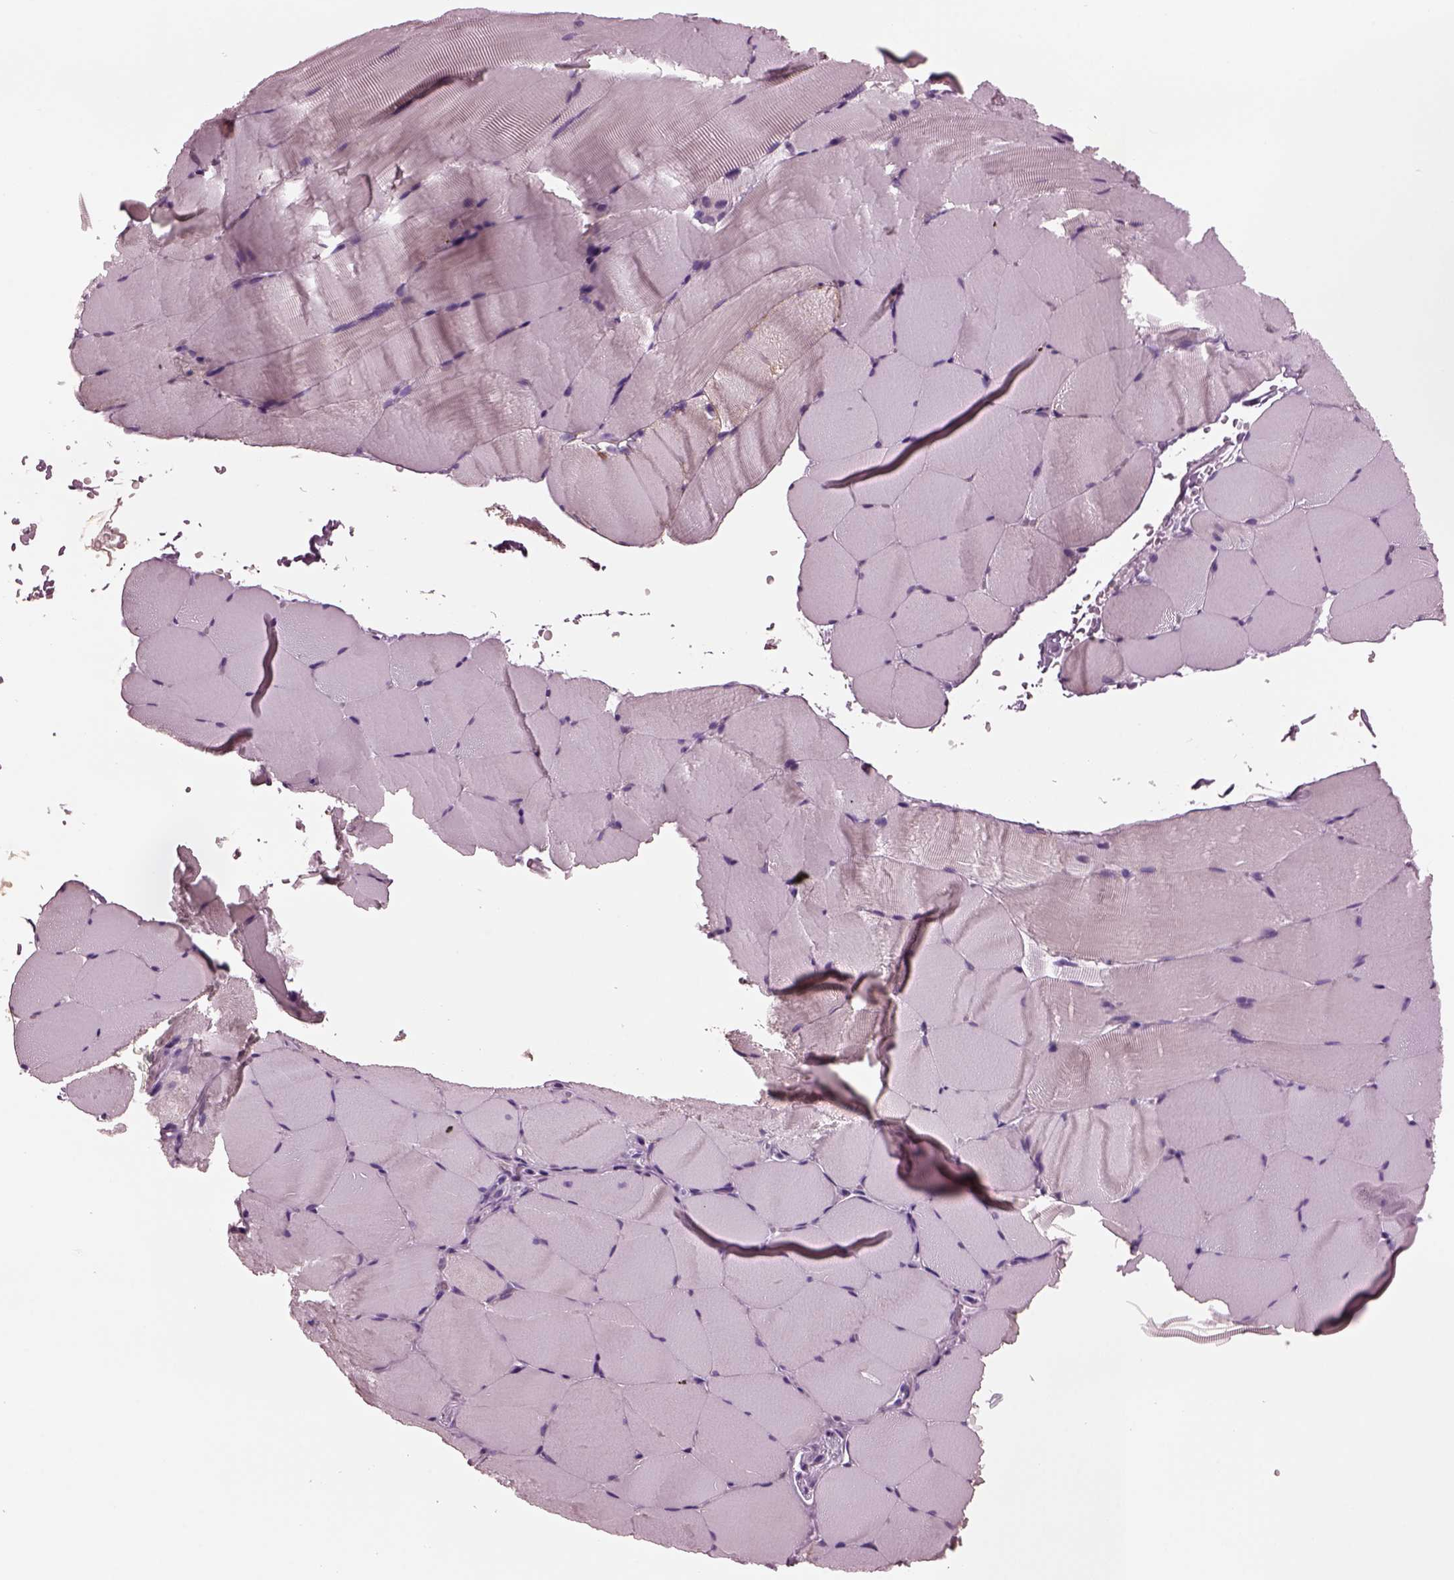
{"staining": {"intensity": "negative", "quantity": "none", "location": "none"}, "tissue": "skeletal muscle", "cell_type": "Myocytes", "image_type": "normal", "snomed": [{"axis": "morphology", "description": "Normal tissue, NOS"}, {"axis": "topography", "description": "Skeletal muscle"}], "caption": "Protein analysis of benign skeletal muscle reveals no significant staining in myocytes. (Brightfield microscopy of DAB immunohistochemistry at high magnification).", "gene": "AP4M1", "patient": {"sex": "female", "age": 37}}